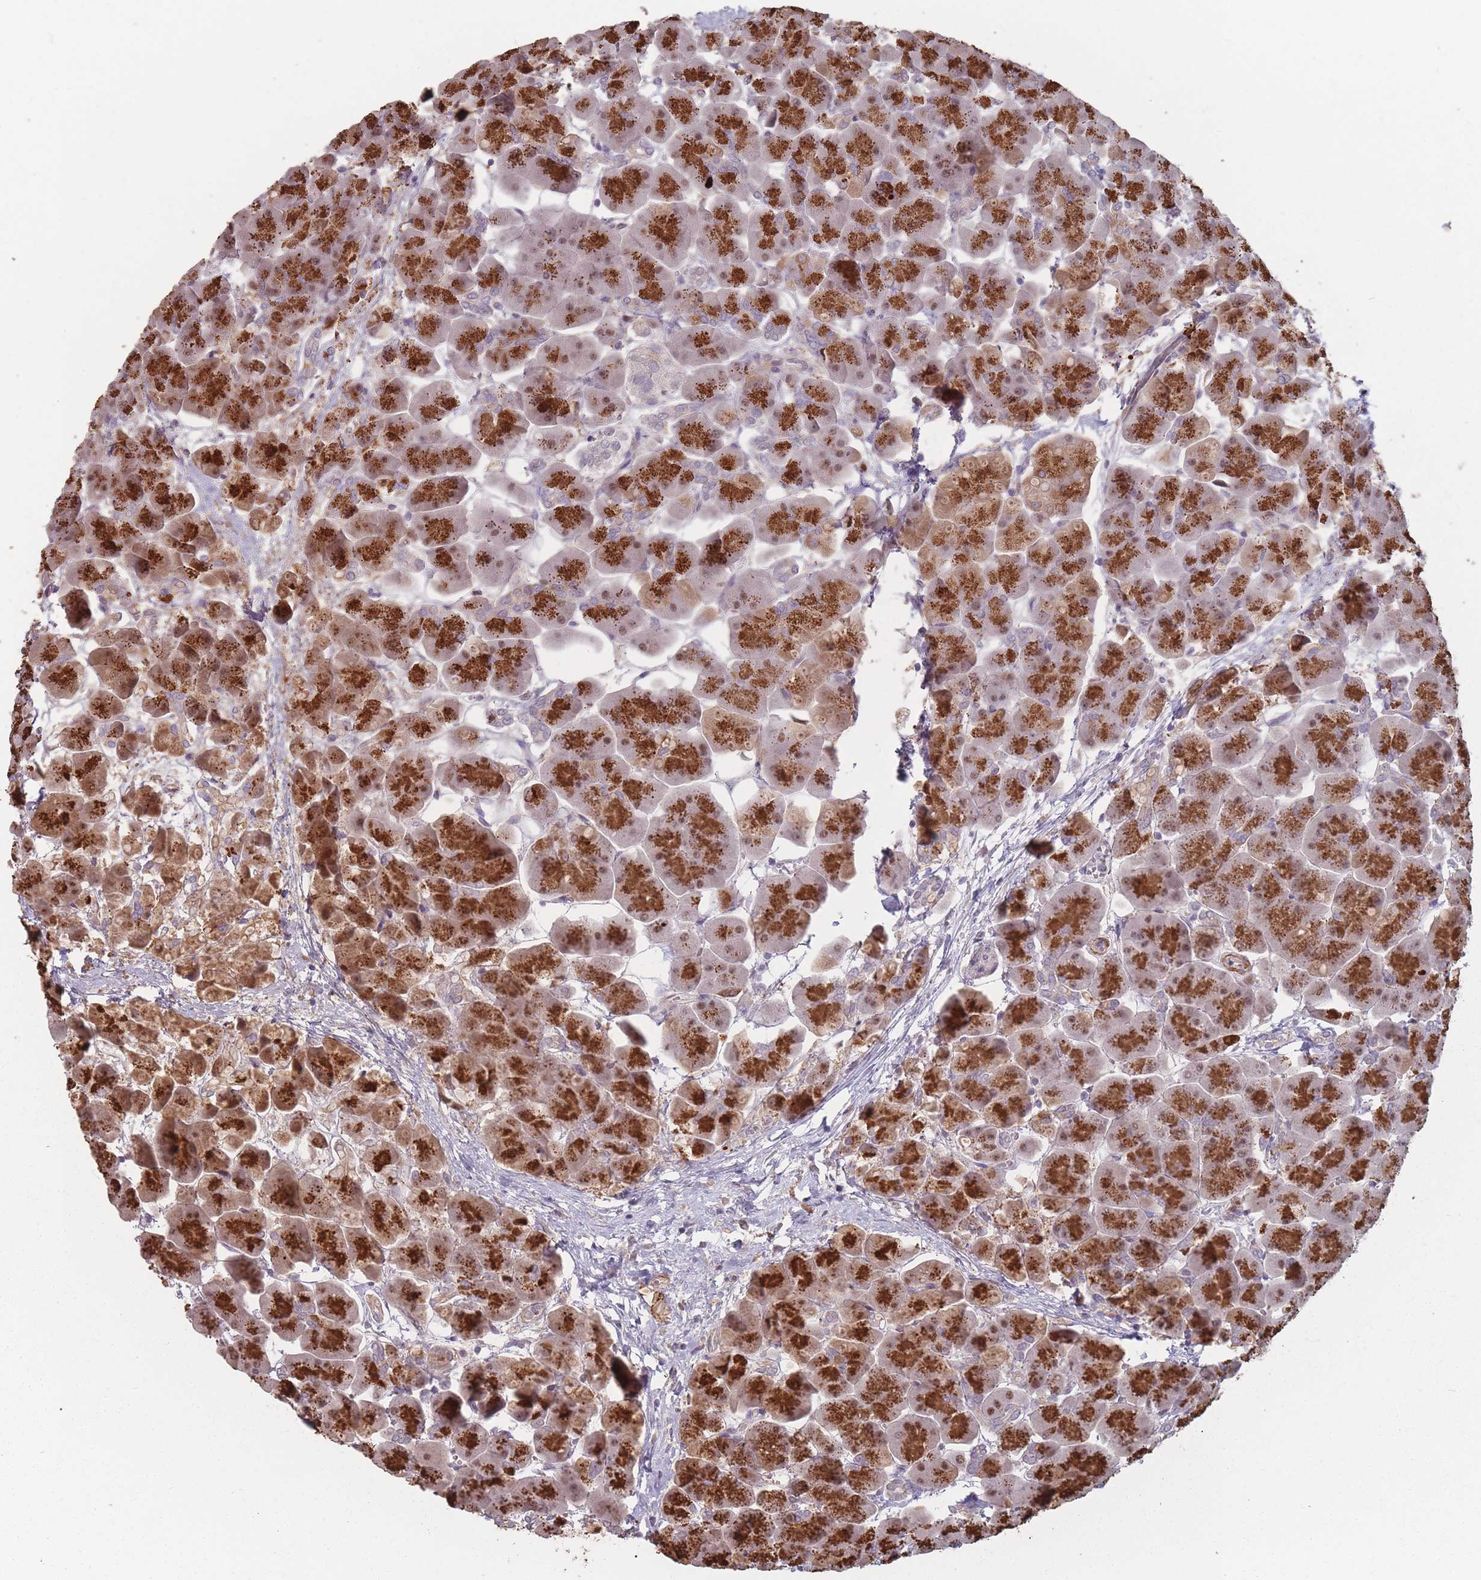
{"staining": {"intensity": "strong", "quantity": ">75%", "location": "cytoplasmic/membranous,nuclear"}, "tissue": "pancreas", "cell_type": "Exocrine glandular cells", "image_type": "normal", "snomed": [{"axis": "morphology", "description": "Normal tissue, NOS"}, {"axis": "topography", "description": "Pancreas"}], "caption": "Protein positivity by IHC shows strong cytoplasmic/membranous,nuclear expression in about >75% of exocrine glandular cells in normal pancreas. (Brightfield microscopy of DAB IHC at high magnification).", "gene": "ERCC6L", "patient": {"sex": "male", "age": 66}}